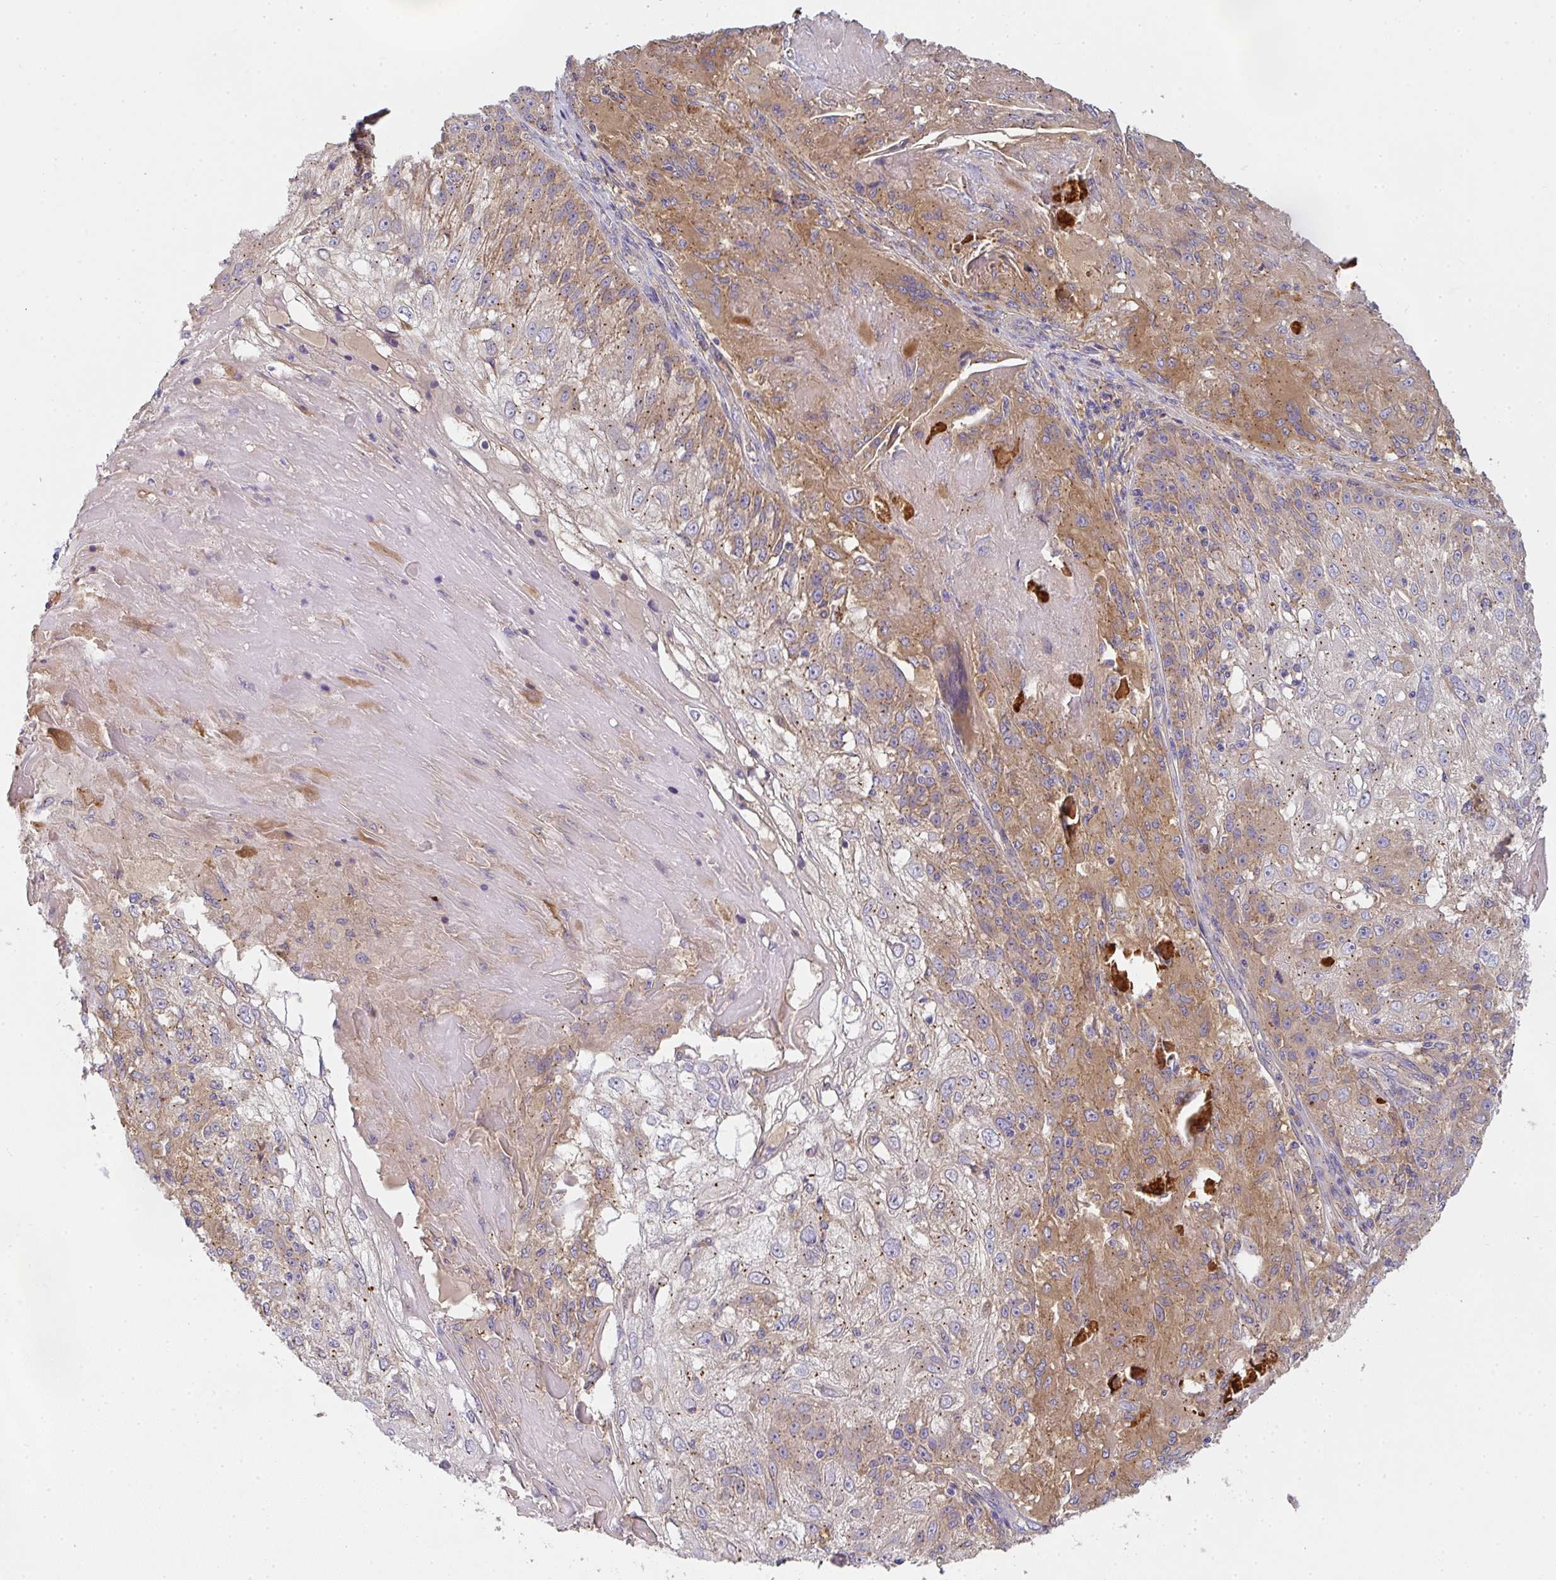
{"staining": {"intensity": "moderate", "quantity": "25%-75%", "location": "cytoplasmic/membranous"}, "tissue": "skin cancer", "cell_type": "Tumor cells", "image_type": "cancer", "snomed": [{"axis": "morphology", "description": "Normal tissue, NOS"}, {"axis": "morphology", "description": "Squamous cell carcinoma, NOS"}, {"axis": "topography", "description": "Skin"}], "caption": "DAB (3,3'-diaminobenzidine) immunohistochemical staining of skin cancer (squamous cell carcinoma) demonstrates moderate cytoplasmic/membranous protein positivity in about 25%-75% of tumor cells.", "gene": "SNX5", "patient": {"sex": "female", "age": 83}}